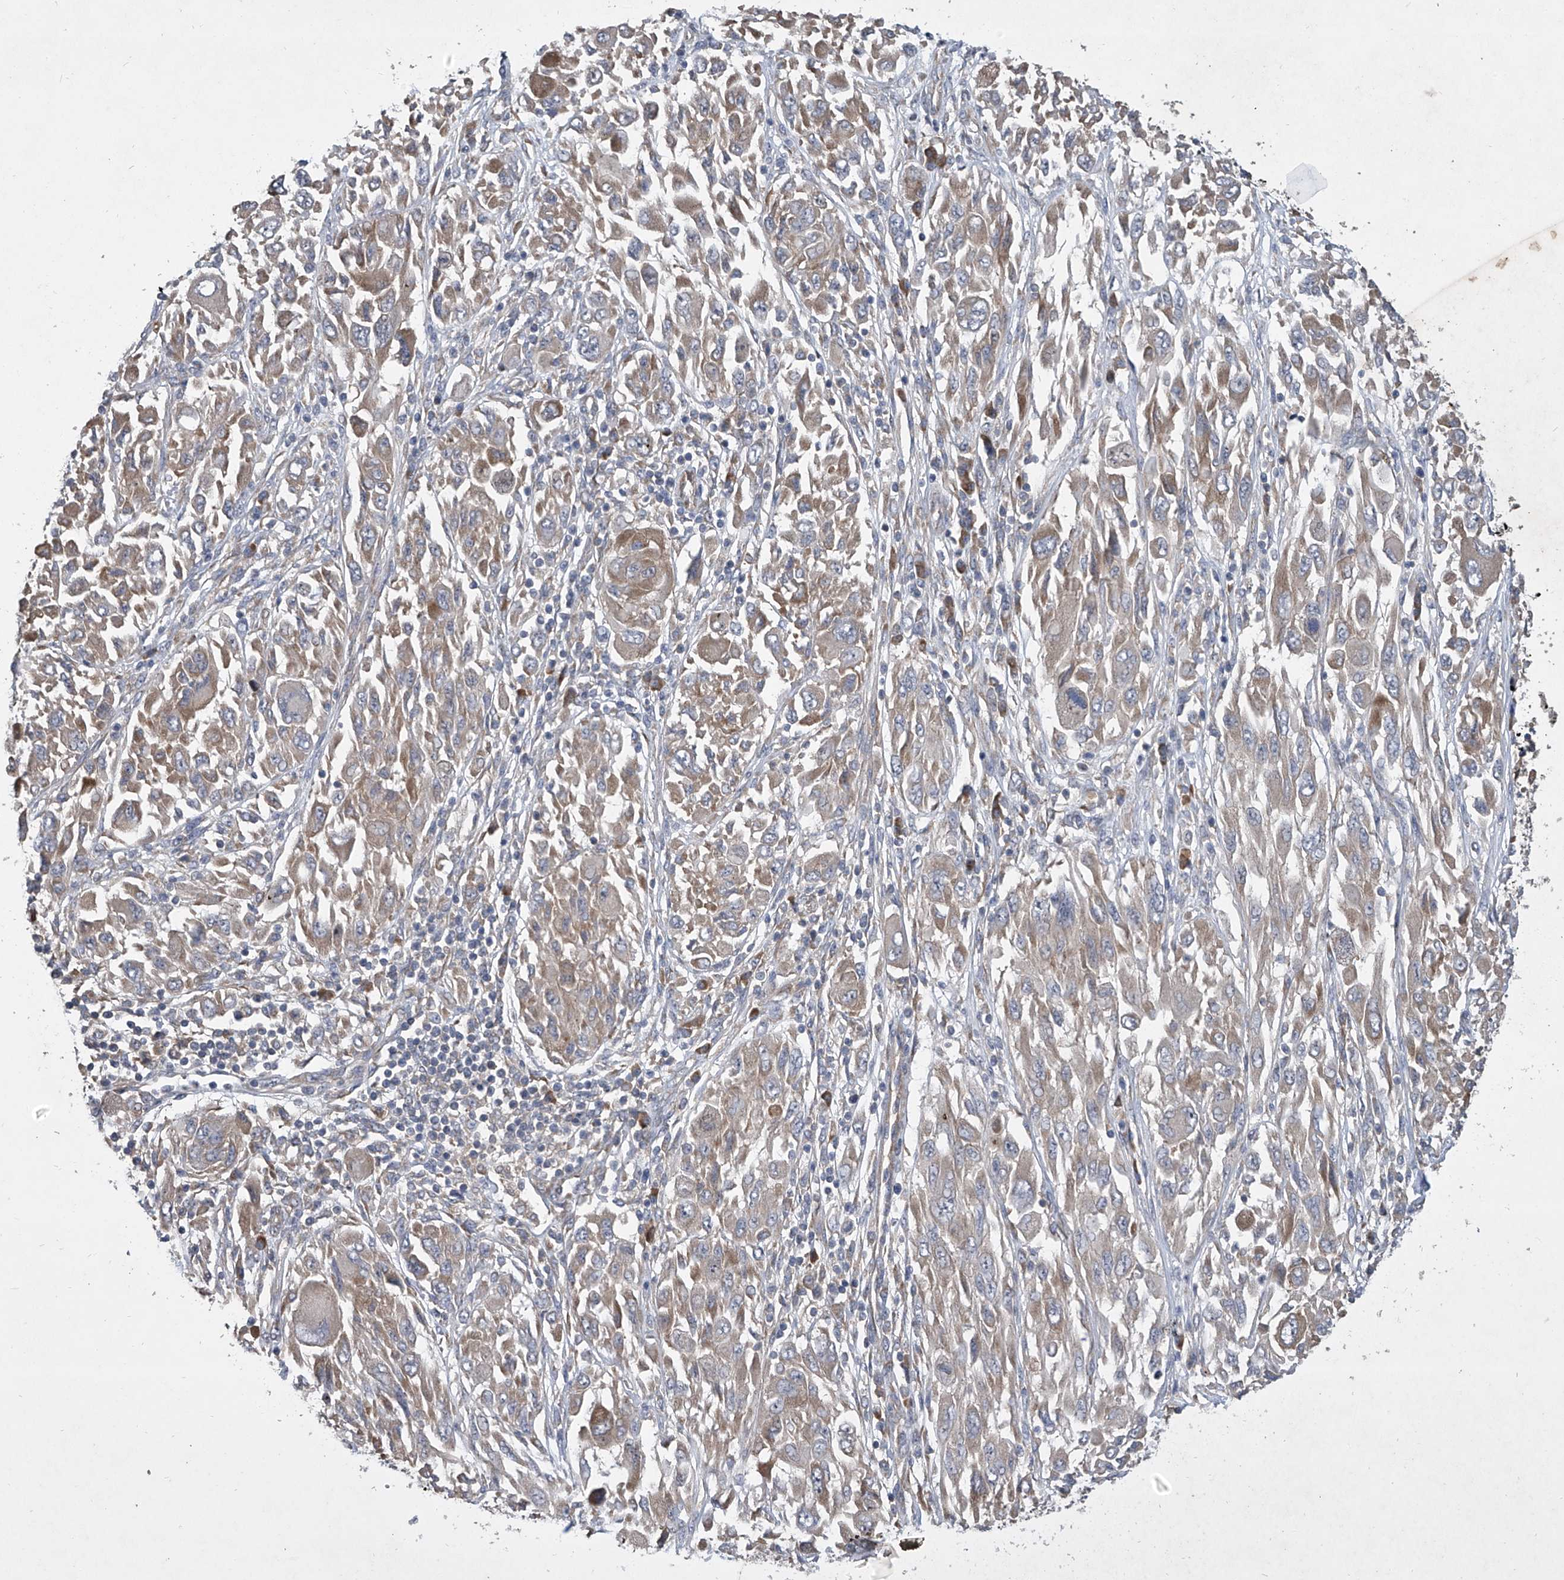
{"staining": {"intensity": "weak", "quantity": ">75%", "location": "cytoplasmic/membranous"}, "tissue": "melanoma", "cell_type": "Tumor cells", "image_type": "cancer", "snomed": [{"axis": "morphology", "description": "Malignant melanoma, NOS"}, {"axis": "topography", "description": "Skin"}], "caption": "Approximately >75% of tumor cells in human melanoma display weak cytoplasmic/membranous protein expression as visualized by brown immunohistochemical staining.", "gene": "DOCK9", "patient": {"sex": "female", "age": 91}}